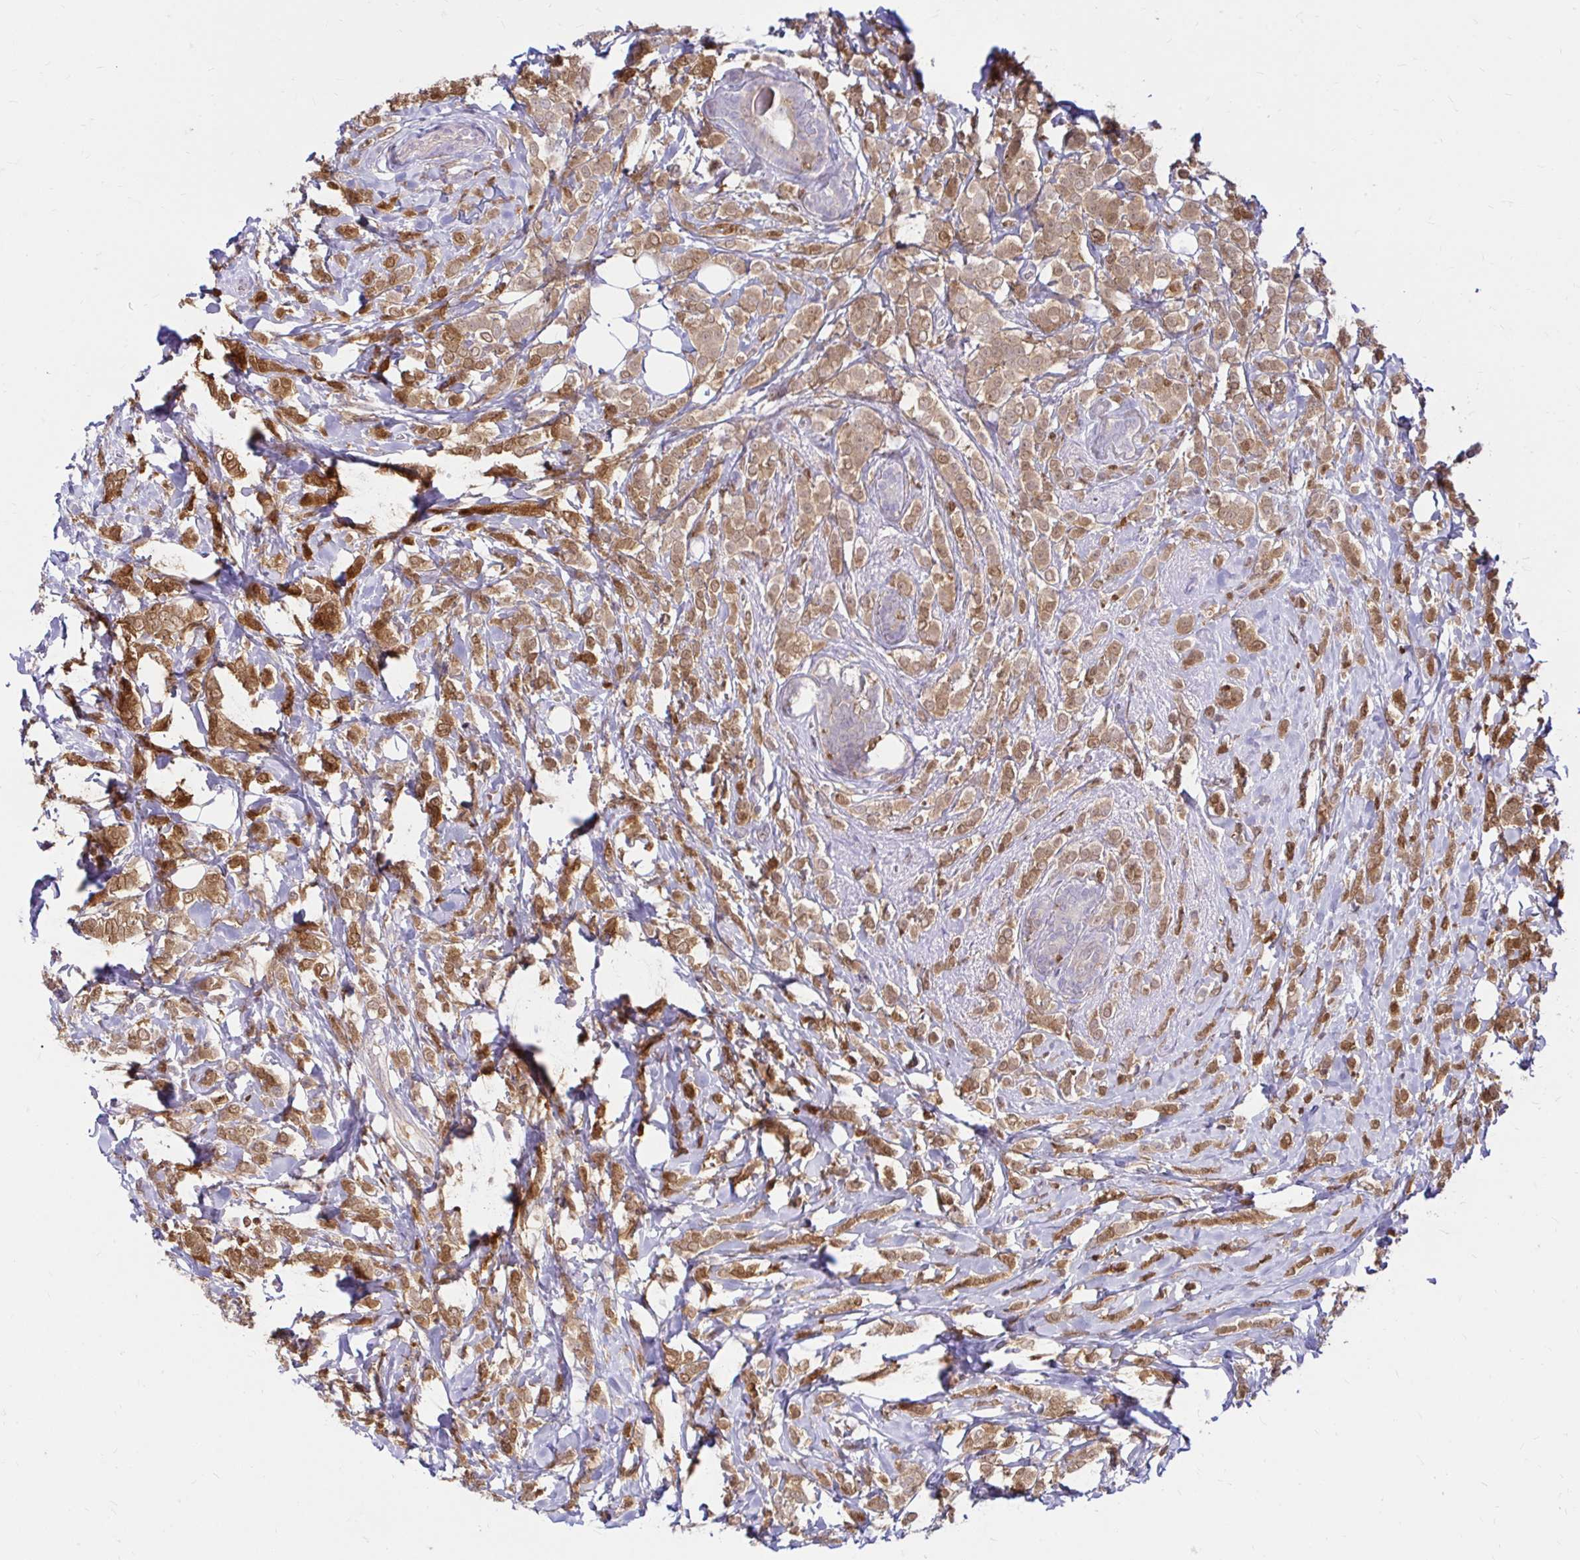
{"staining": {"intensity": "moderate", "quantity": ">75%", "location": "cytoplasmic/membranous,nuclear"}, "tissue": "breast cancer", "cell_type": "Tumor cells", "image_type": "cancer", "snomed": [{"axis": "morphology", "description": "Lobular carcinoma"}, {"axis": "topography", "description": "Breast"}], "caption": "Human breast lobular carcinoma stained with a brown dye displays moderate cytoplasmic/membranous and nuclear positive expression in about >75% of tumor cells.", "gene": "PYCARD", "patient": {"sex": "female", "age": 49}}